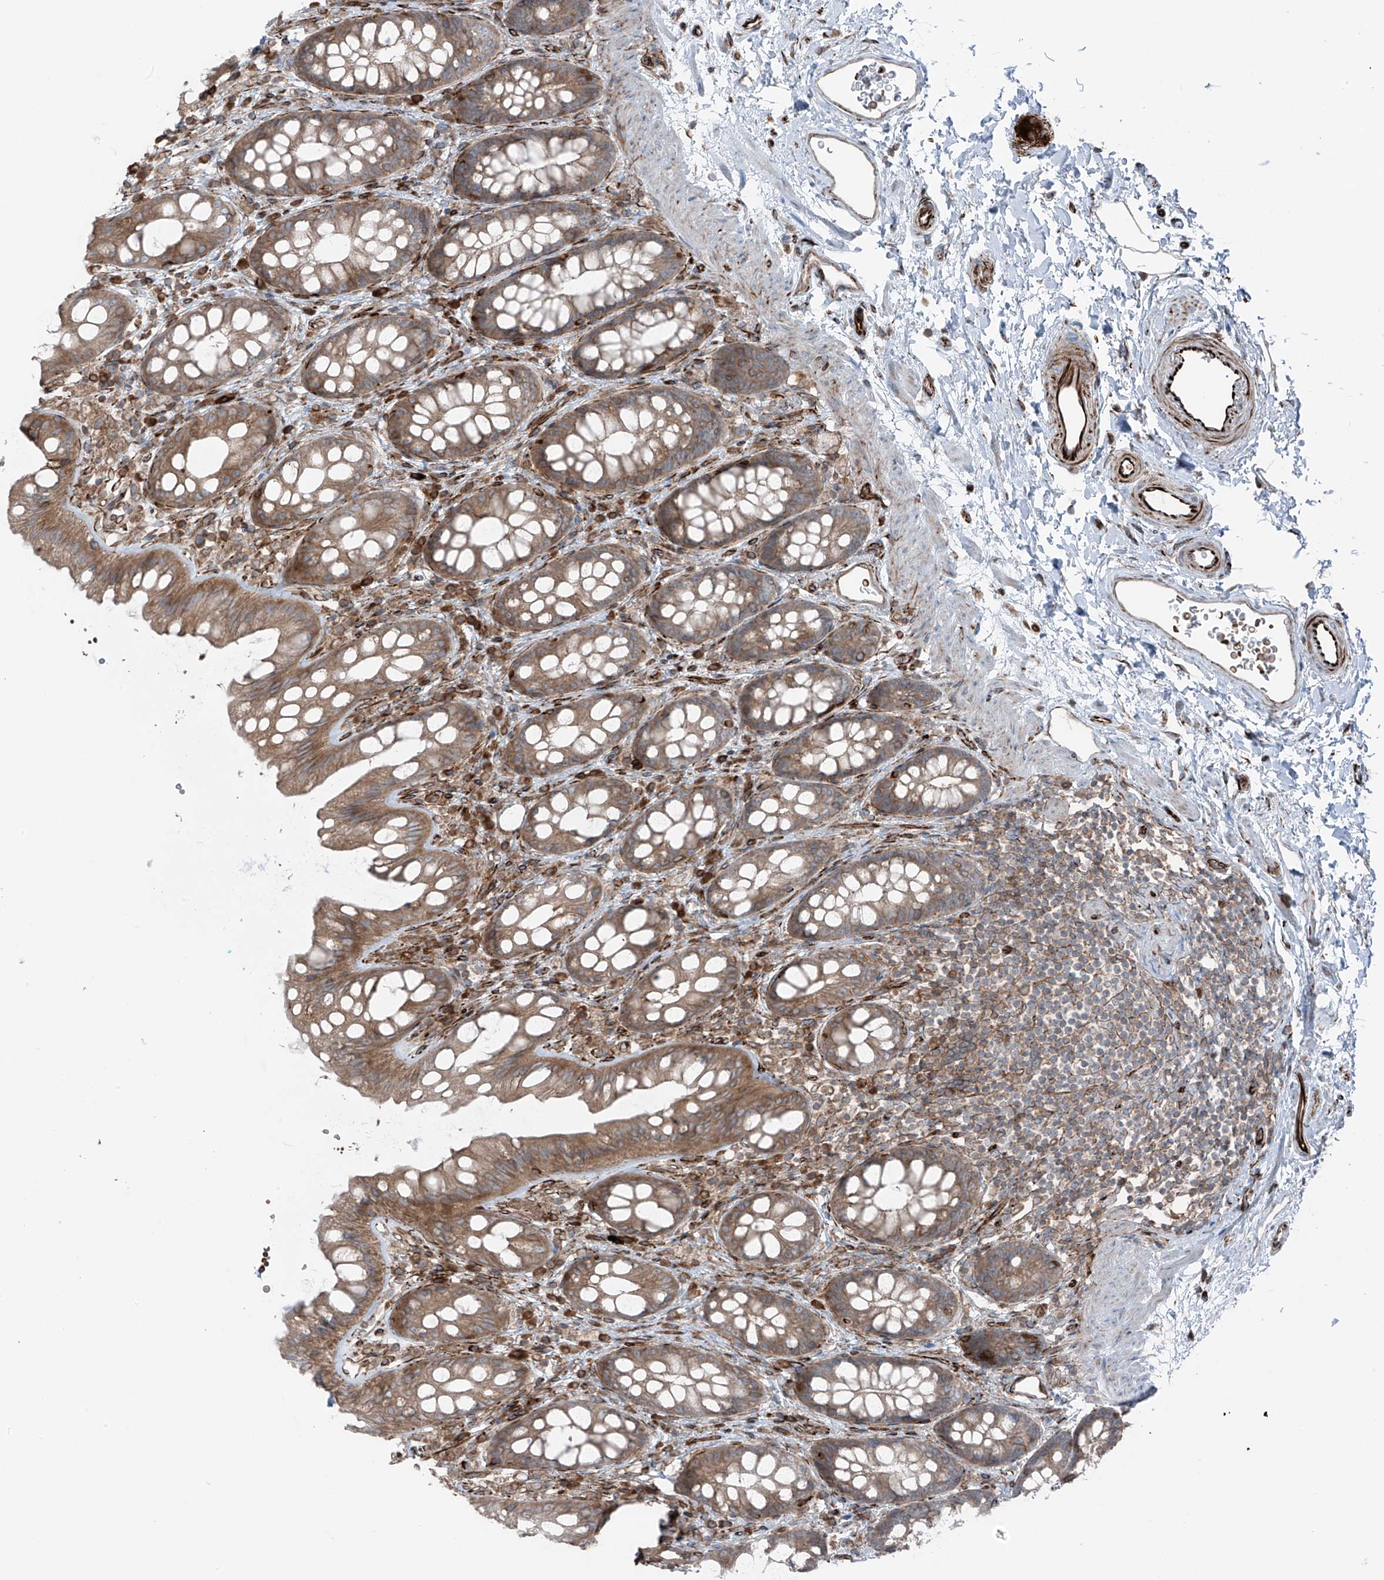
{"staining": {"intensity": "moderate", "quantity": ">75%", "location": "cytoplasmic/membranous"}, "tissue": "rectum", "cell_type": "Glandular cells", "image_type": "normal", "snomed": [{"axis": "morphology", "description": "Normal tissue, NOS"}, {"axis": "topography", "description": "Rectum"}], "caption": "Brown immunohistochemical staining in benign human rectum reveals moderate cytoplasmic/membranous staining in about >75% of glandular cells. (DAB (3,3'-diaminobenzidine) = brown stain, brightfield microscopy at high magnification).", "gene": "ERLEC1", "patient": {"sex": "female", "age": 65}}